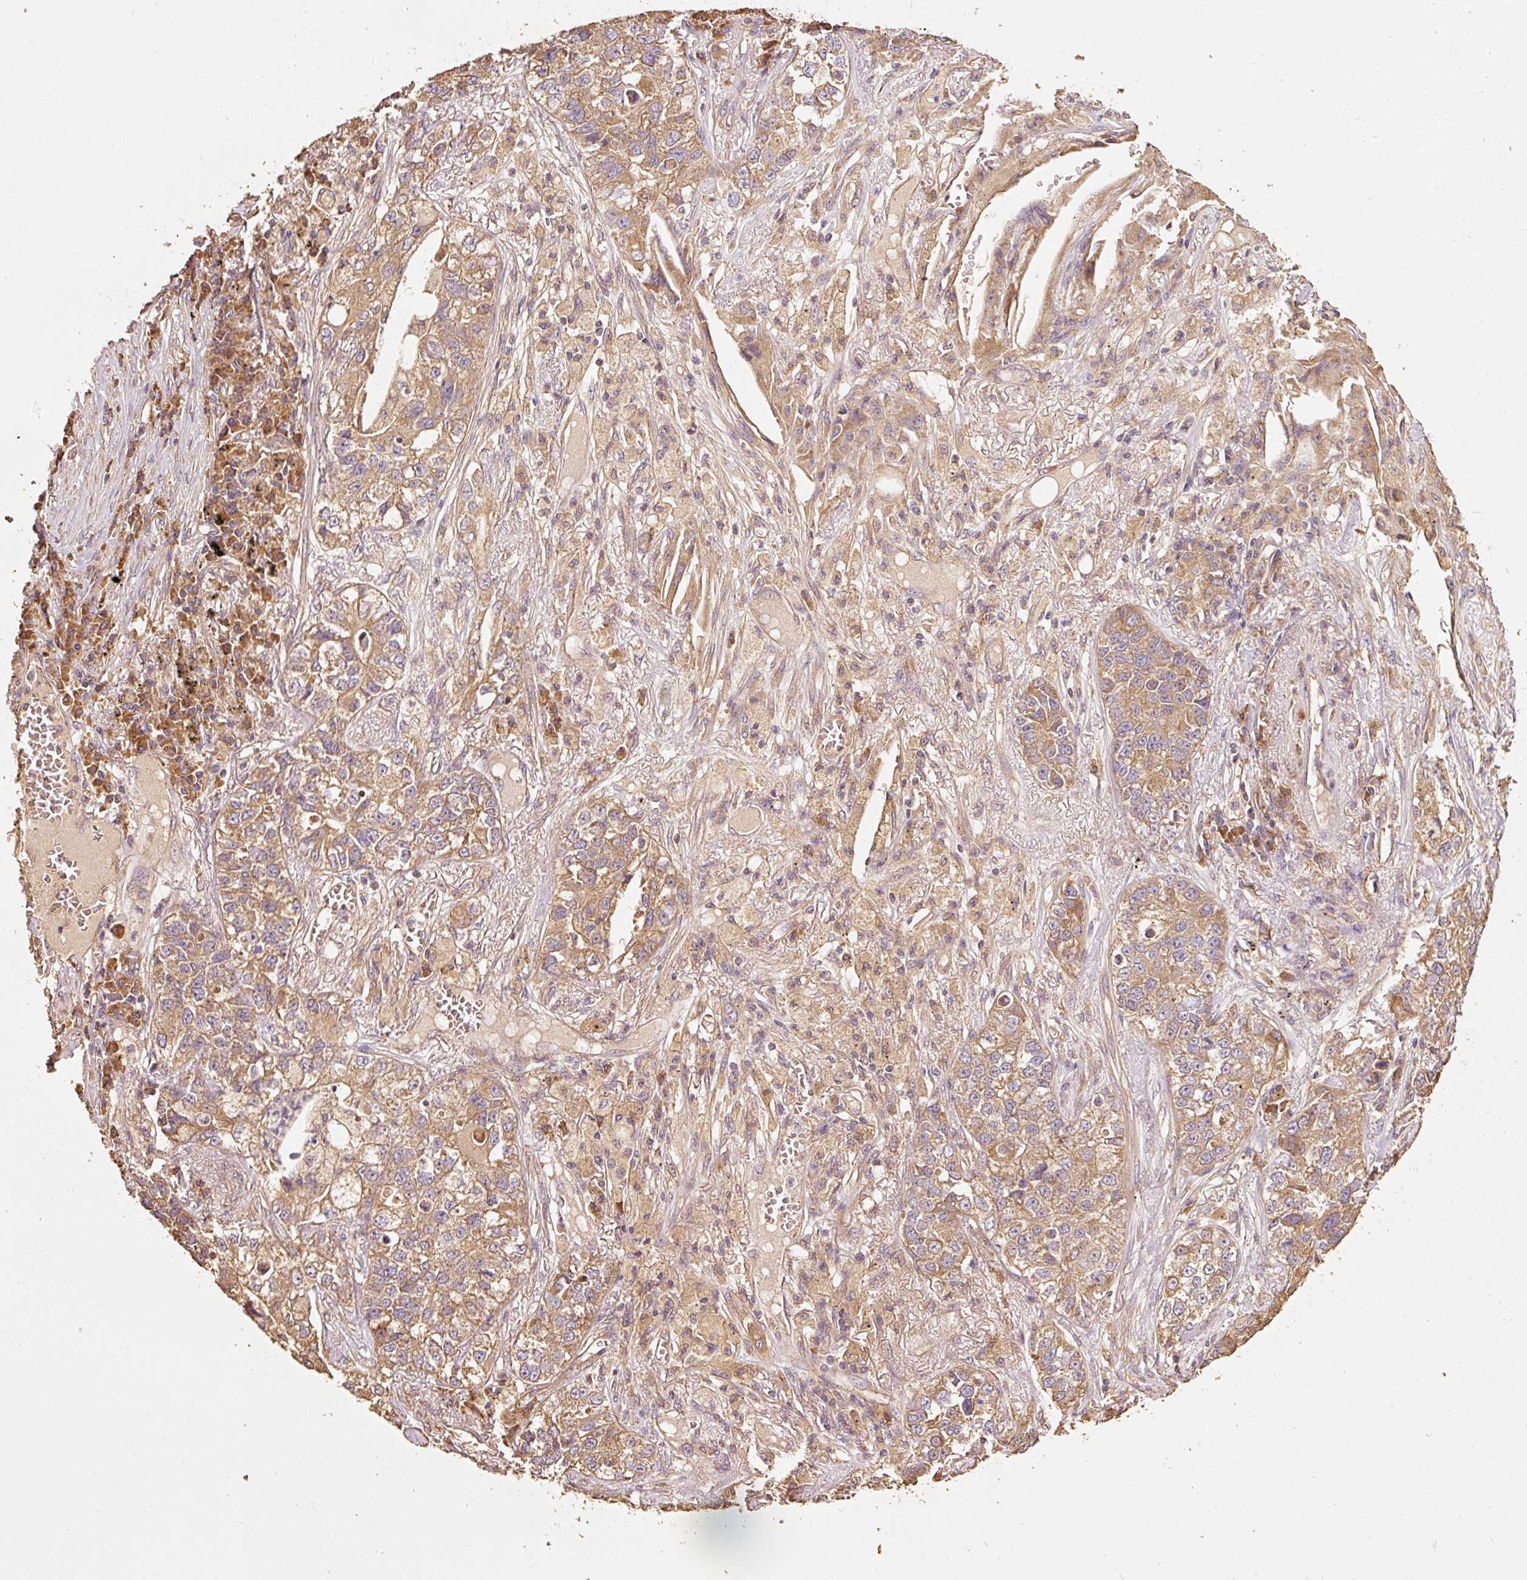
{"staining": {"intensity": "moderate", "quantity": ">75%", "location": "cytoplasmic/membranous"}, "tissue": "lung cancer", "cell_type": "Tumor cells", "image_type": "cancer", "snomed": [{"axis": "morphology", "description": "Adenocarcinoma, NOS"}, {"axis": "topography", "description": "Lung"}], "caption": "Protein expression analysis of lung cancer (adenocarcinoma) reveals moderate cytoplasmic/membranous expression in about >75% of tumor cells. (DAB IHC with brightfield microscopy, high magnification).", "gene": "EFHC1", "patient": {"sex": "male", "age": 49}}